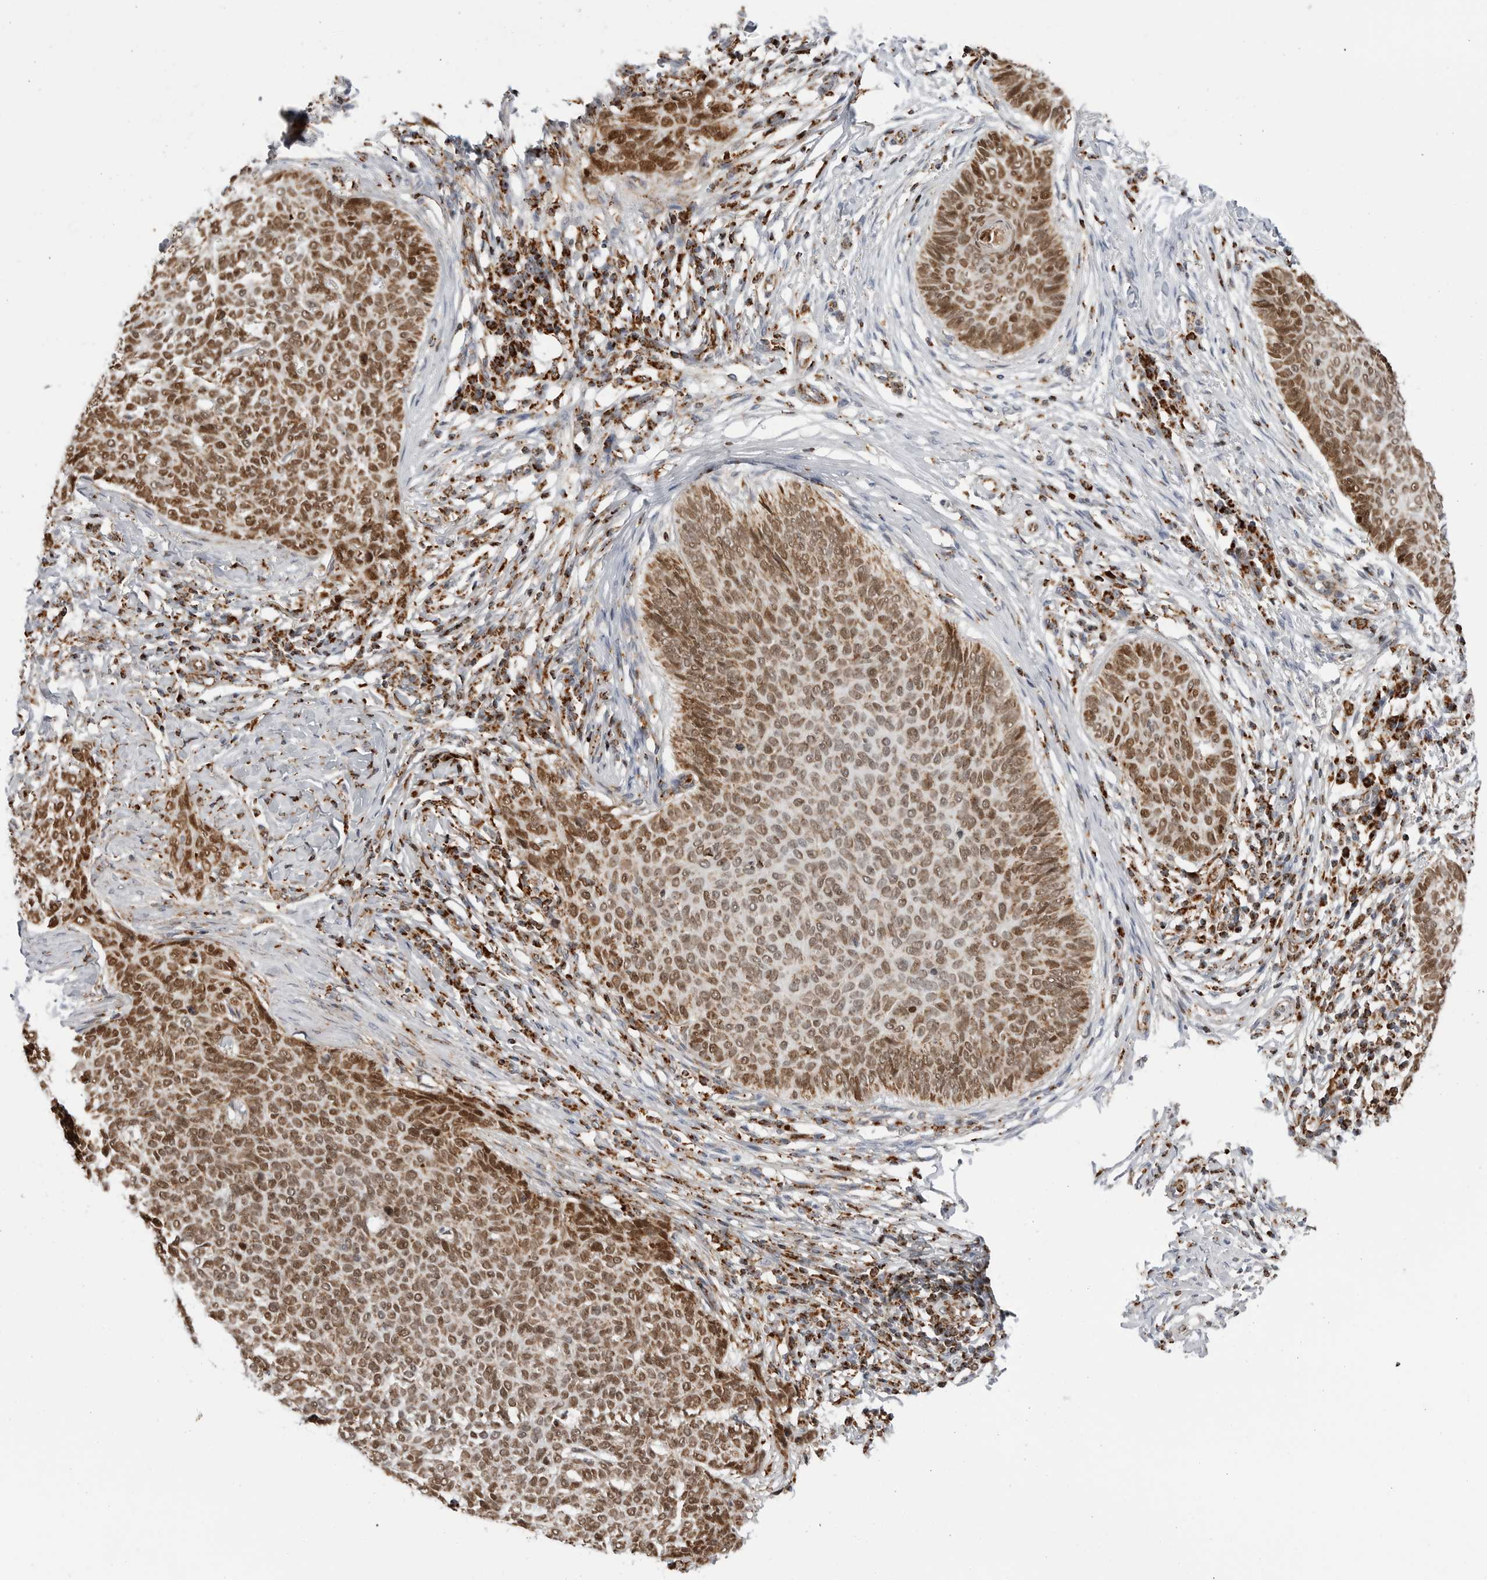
{"staining": {"intensity": "moderate", "quantity": ">75%", "location": "cytoplasmic/membranous,nuclear"}, "tissue": "skin cancer", "cell_type": "Tumor cells", "image_type": "cancer", "snomed": [{"axis": "morphology", "description": "Normal tissue, NOS"}, {"axis": "morphology", "description": "Basal cell carcinoma"}, {"axis": "topography", "description": "Skin"}], "caption": "A brown stain labels moderate cytoplasmic/membranous and nuclear expression of a protein in human skin cancer tumor cells.", "gene": "COX5A", "patient": {"sex": "male", "age": 50}}